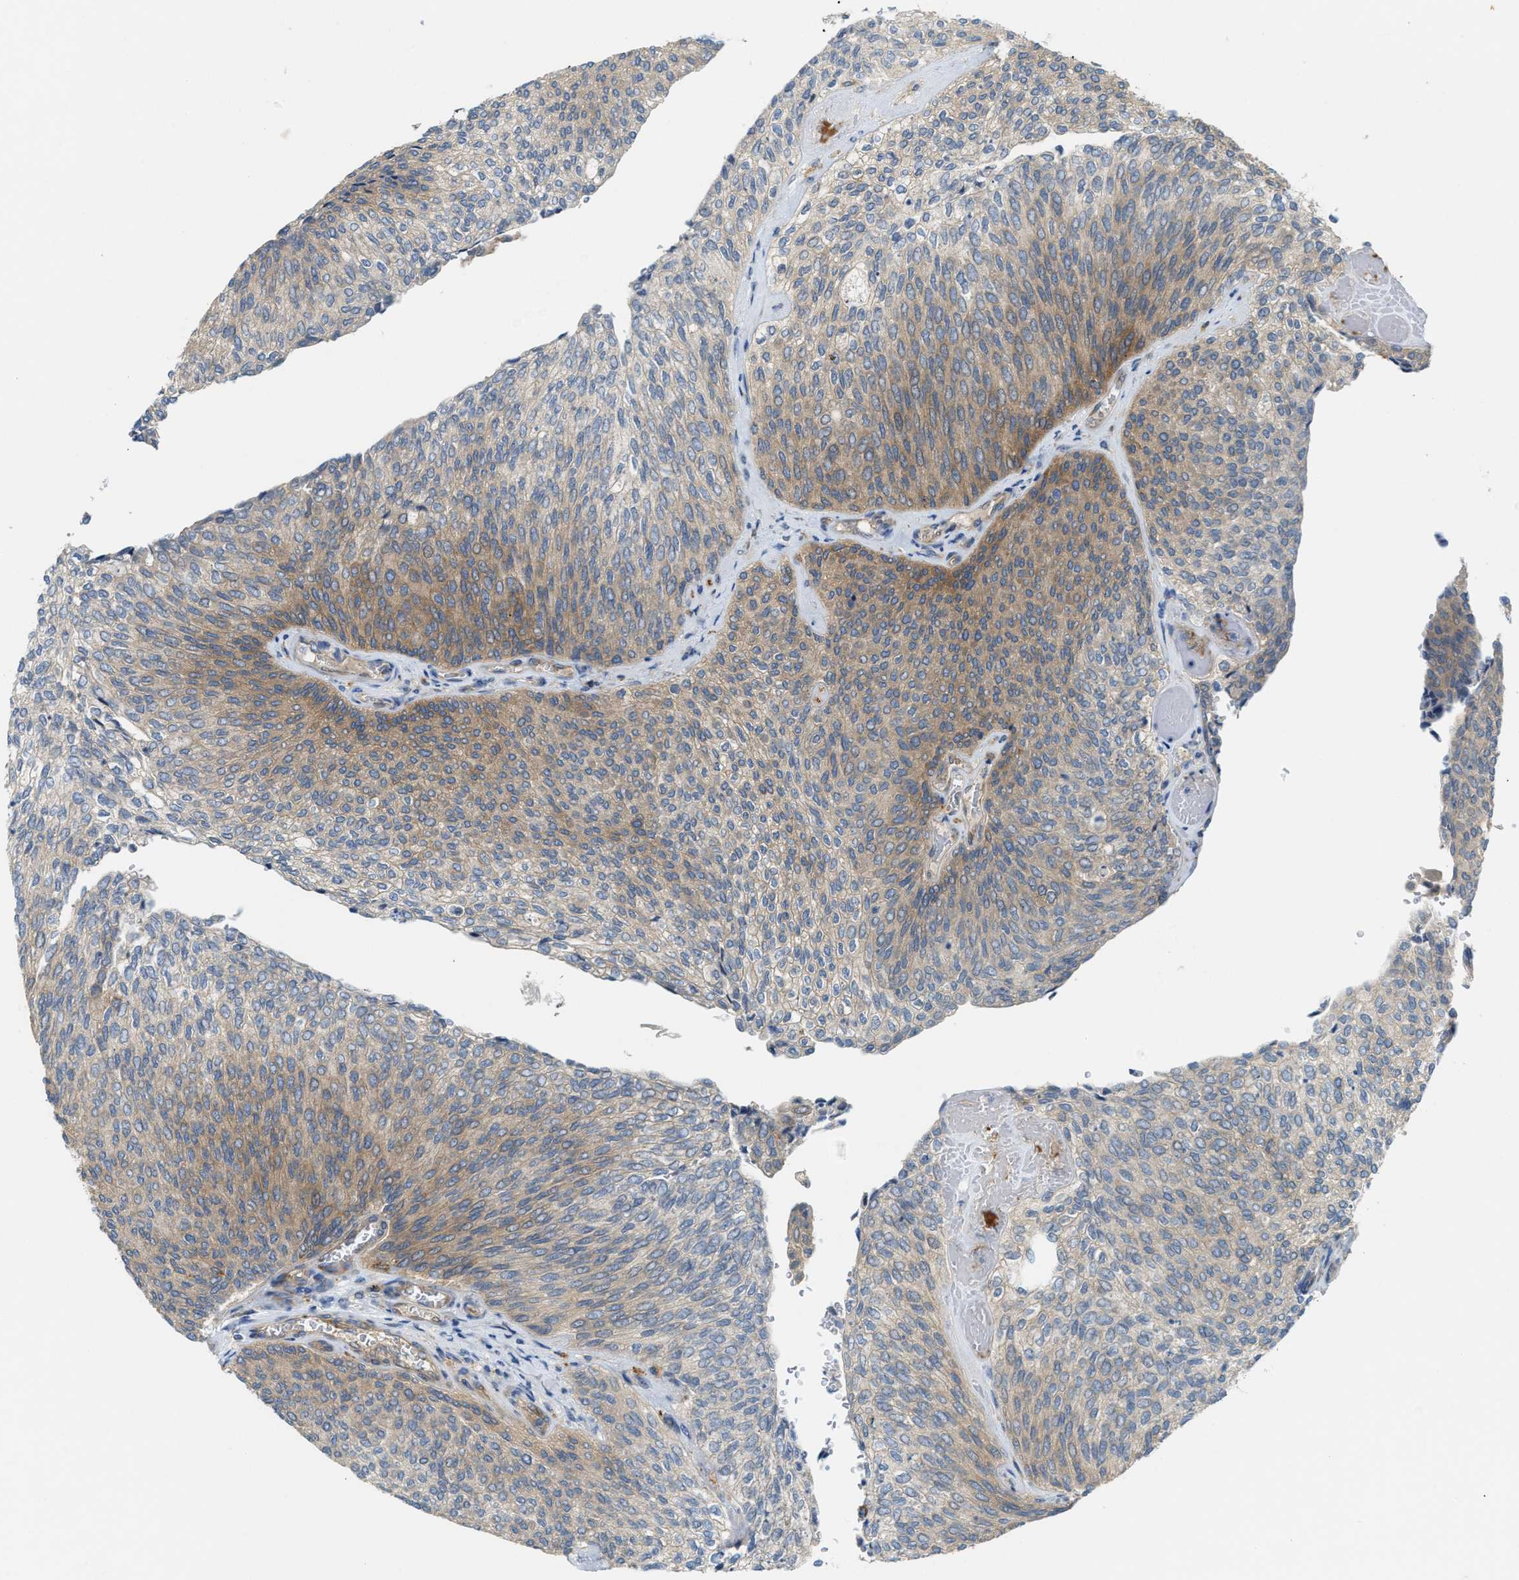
{"staining": {"intensity": "moderate", "quantity": "25%-75%", "location": "cytoplasmic/membranous"}, "tissue": "urothelial cancer", "cell_type": "Tumor cells", "image_type": "cancer", "snomed": [{"axis": "morphology", "description": "Urothelial carcinoma, Low grade"}, {"axis": "topography", "description": "Urinary bladder"}], "caption": "Tumor cells reveal medium levels of moderate cytoplasmic/membranous staining in about 25%-75% of cells in human low-grade urothelial carcinoma.", "gene": "KLHDC10", "patient": {"sex": "female", "age": 79}}